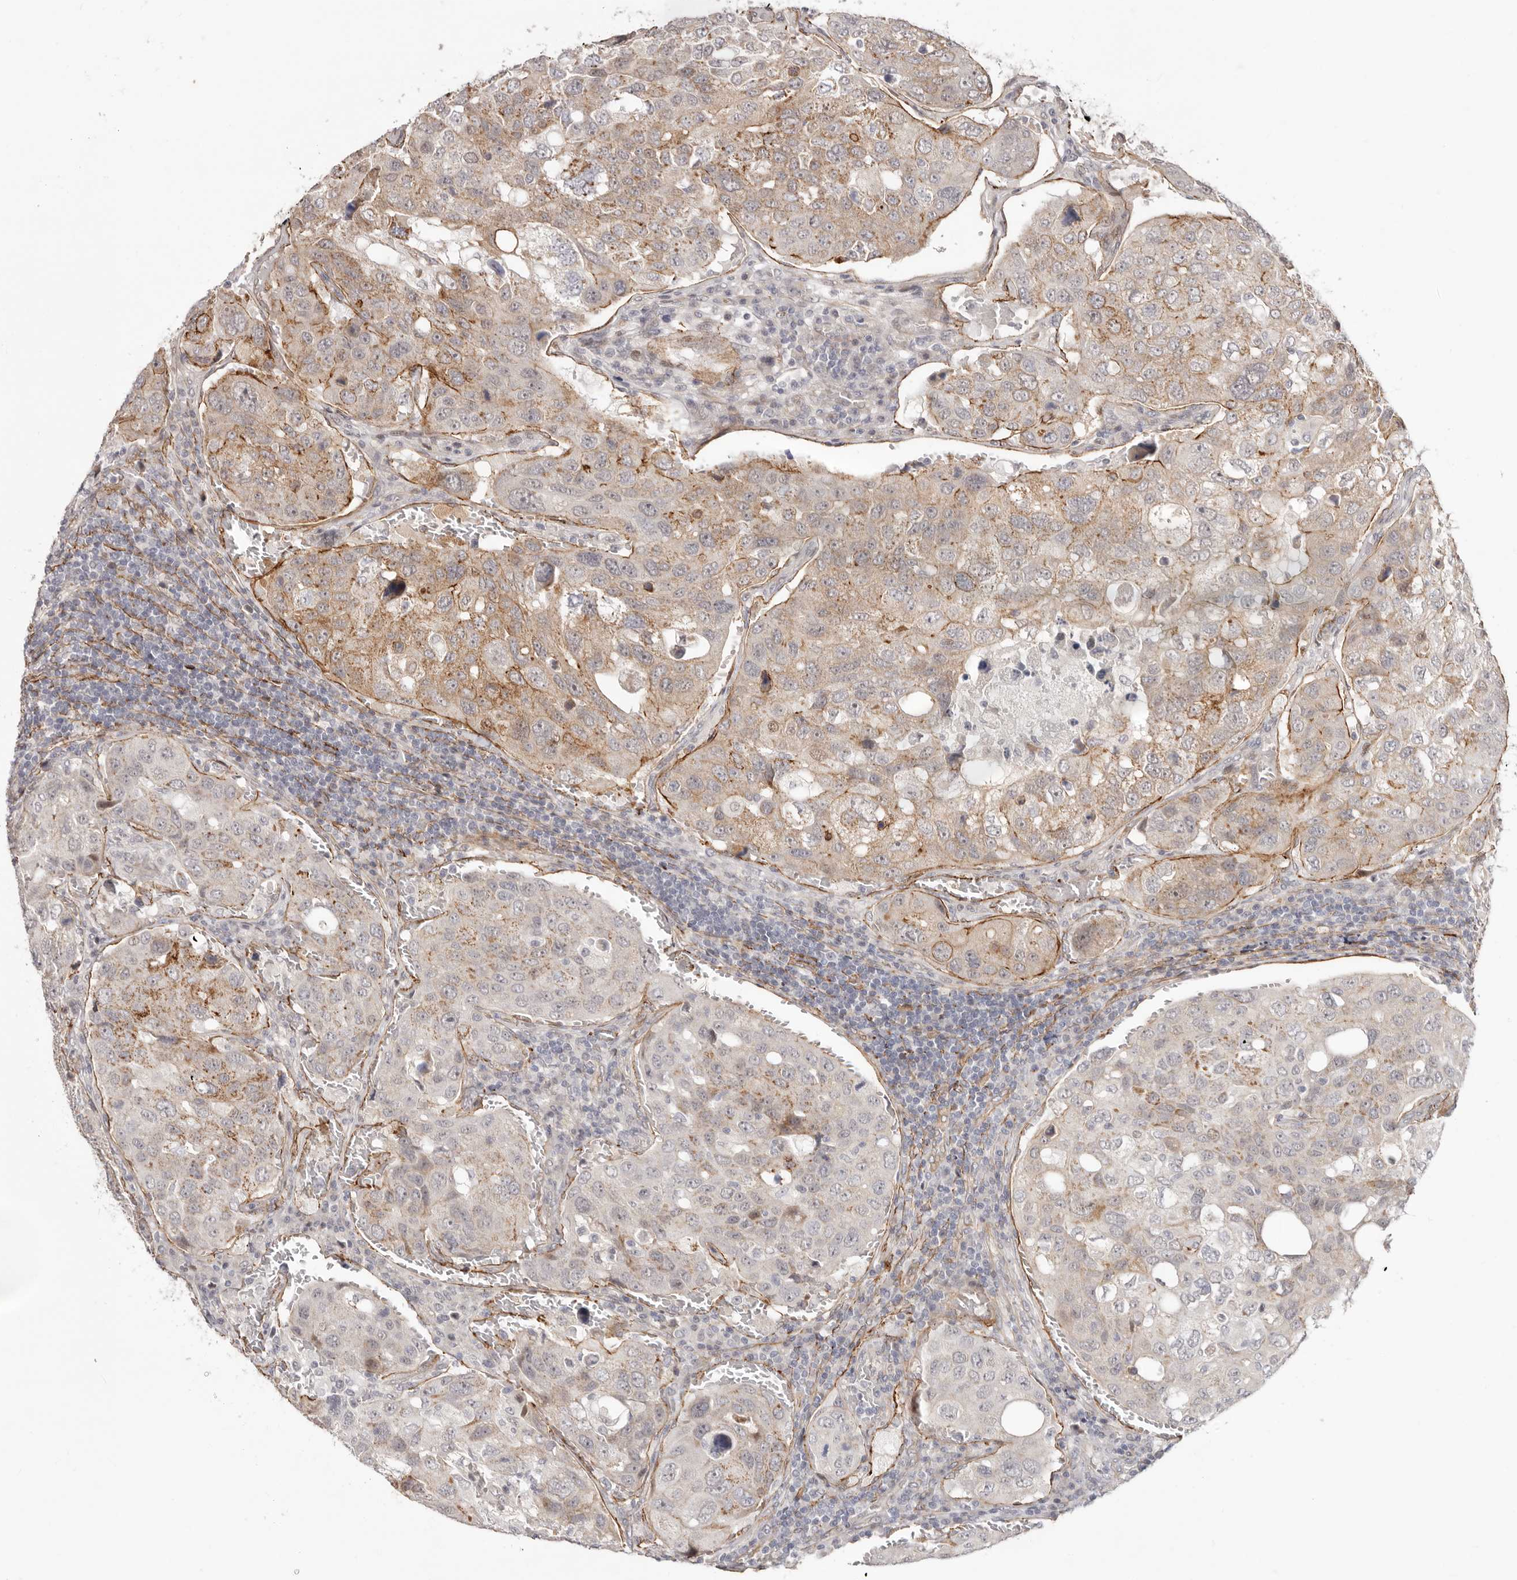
{"staining": {"intensity": "weak", "quantity": "25%-75%", "location": "cytoplasmic/membranous"}, "tissue": "urothelial cancer", "cell_type": "Tumor cells", "image_type": "cancer", "snomed": [{"axis": "morphology", "description": "Urothelial carcinoma, High grade"}, {"axis": "topography", "description": "Lymph node"}, {"axis": "topography", "description": "Urinary bladder"}], "caption": "High-magnification brightfield microscopy of urothelial cancer stained with DAB (brown) and counterstained with hematoxylin (blue). tumor cells exhibit weak cytoplasmic/membranous positivity is seen in approximately25%-75% of cells.", "gene": "SZT2", "patient": {"sex": "male", "age": 51}}